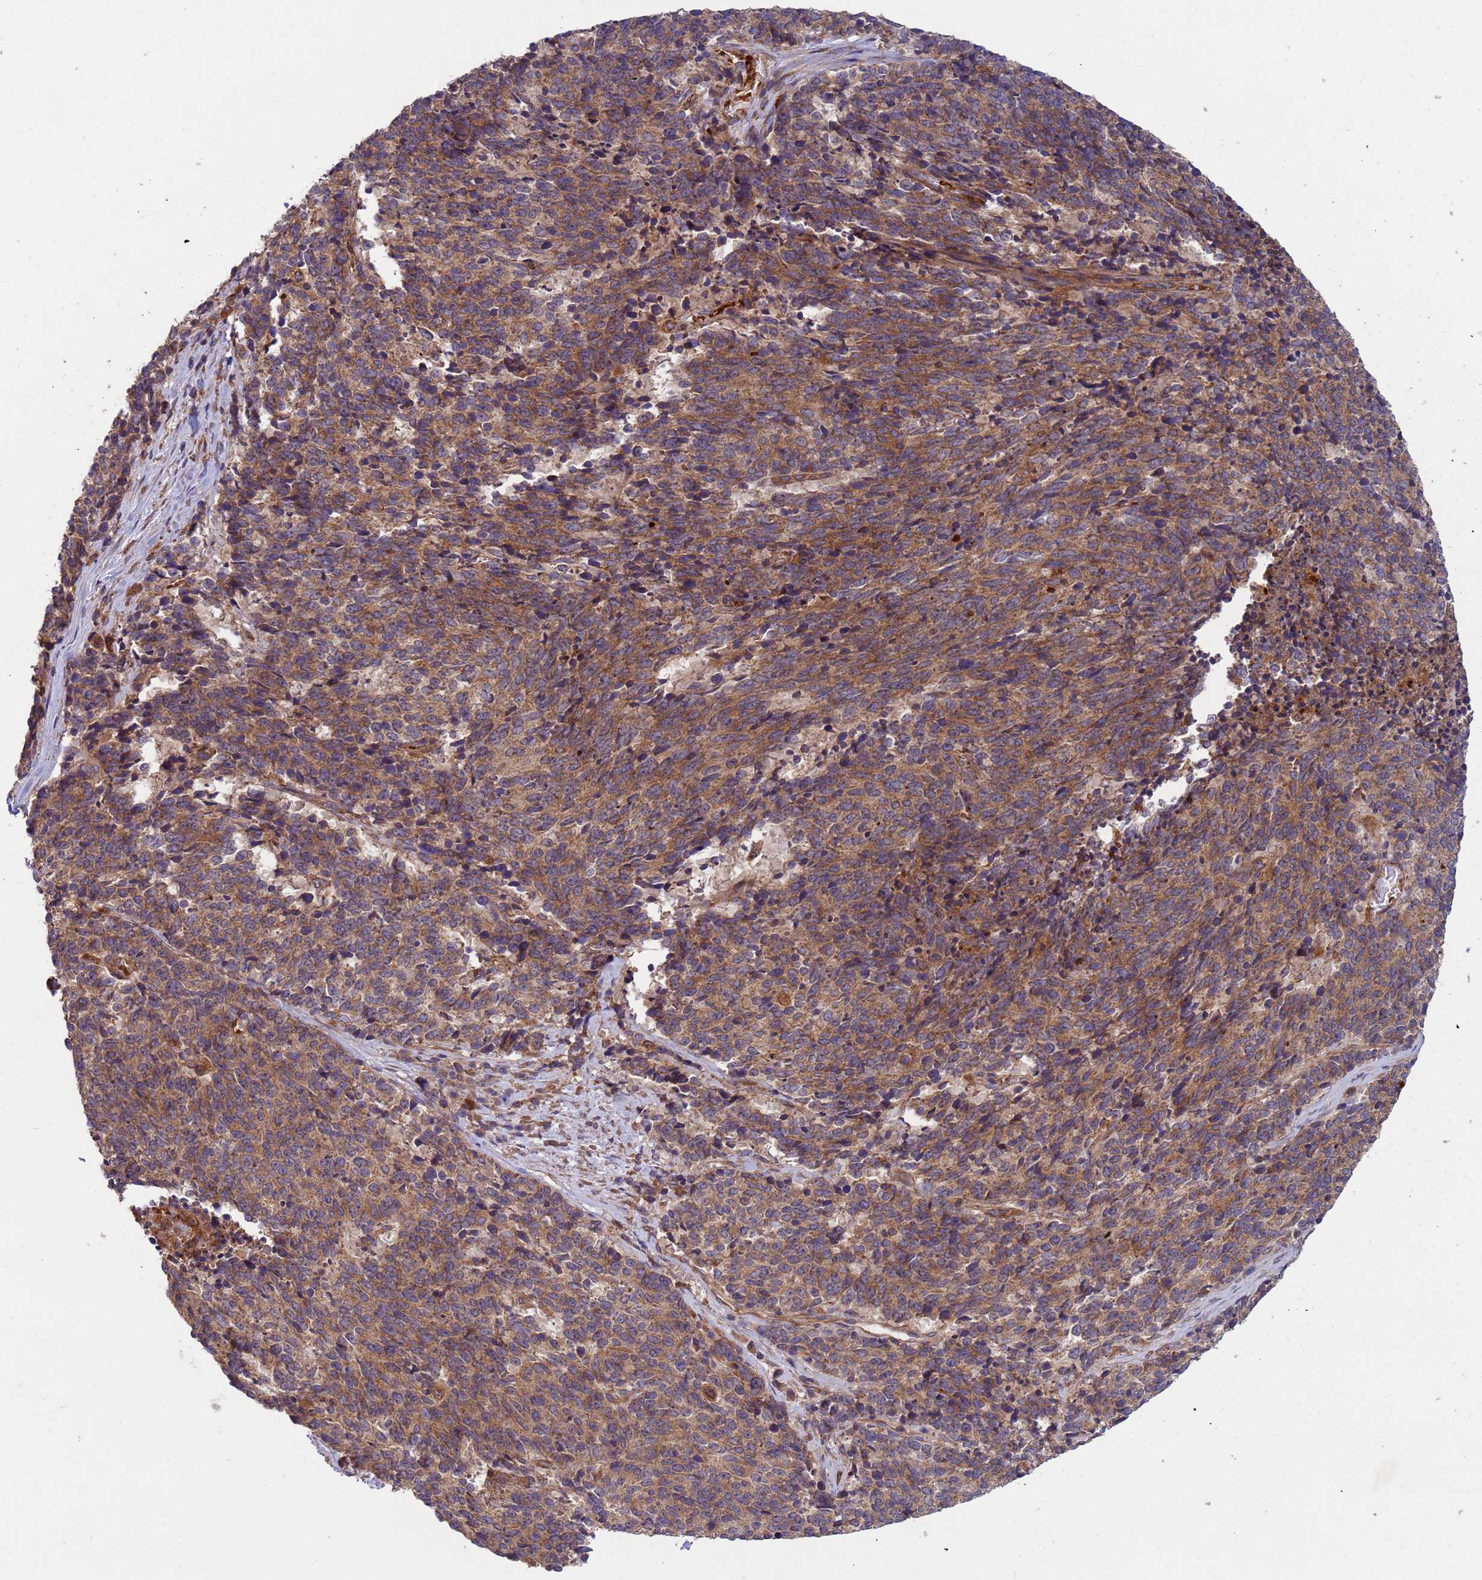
{"staining": {"intensity": "moderate", "quantity": ">75%", "location": "cytoplasmic/membranous"}, "tissue": "cervical cancer", "cell_type": "Tumor cells", "image_type": "cancer", "snomed": [{"axis": "morphology", "description": "Squamous cell carcinoma, NOS"}, {"axis": "topography", "description": "Cervix"}], "caption": "IHC micrograph of neoplastic tissue: cervical cancer stained using immunohistochemistry demonstrates medium levels of moderate protein expression localized specifically in the cytoplasmic/membranous of tumor cells, appearing as a cytoplasmic/membranous brown color.", "gene": "RAB10", "patient": {"sex": "female", "age": 29}}